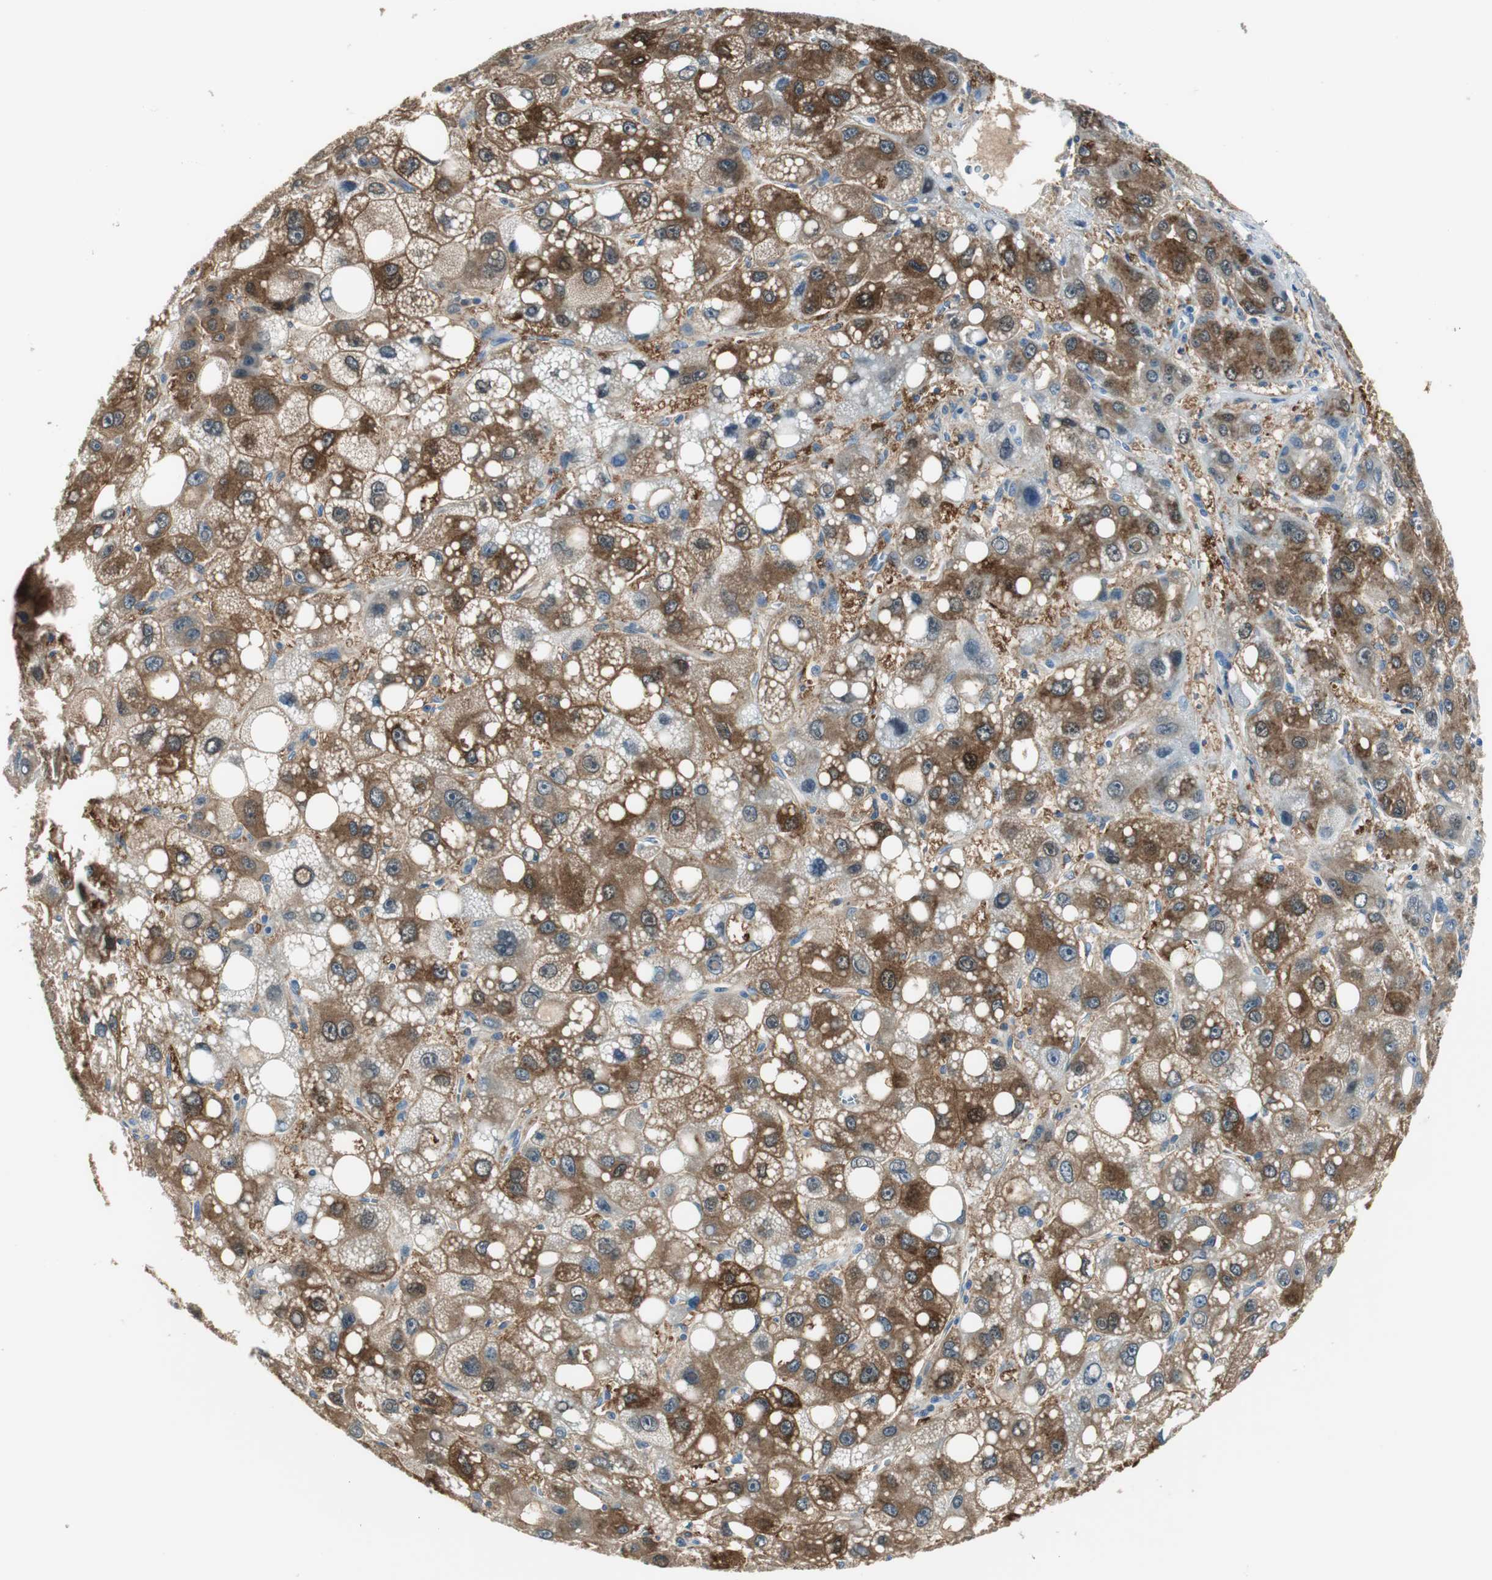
{"staining": {"intensity": "strong", "quantity": ">75%", "location": "cytoplasmic/membranous"}, "tissue": "liver cancer", "cell_type": "Tumor cells", "image_type": "cancer", "snomed": [{"axis": "morphology", "description": "Carcinoma, Hepatocellular, NOS"}, {"axis": "topography", "description": "Liver"}], "caption": "Immunohistochemical staining of liver cancer (hepatocellular carcinoma) demonstrates strong cytoplasmic/membranous protein staining in approximately >75% of tumor cells. The staining was performed using DAB, with brown indicating positive protein expression. Nuclei are stained blue with hematoxylin.", "gene": "FBP1", "patient": {"sex": "male", "age": 55}}